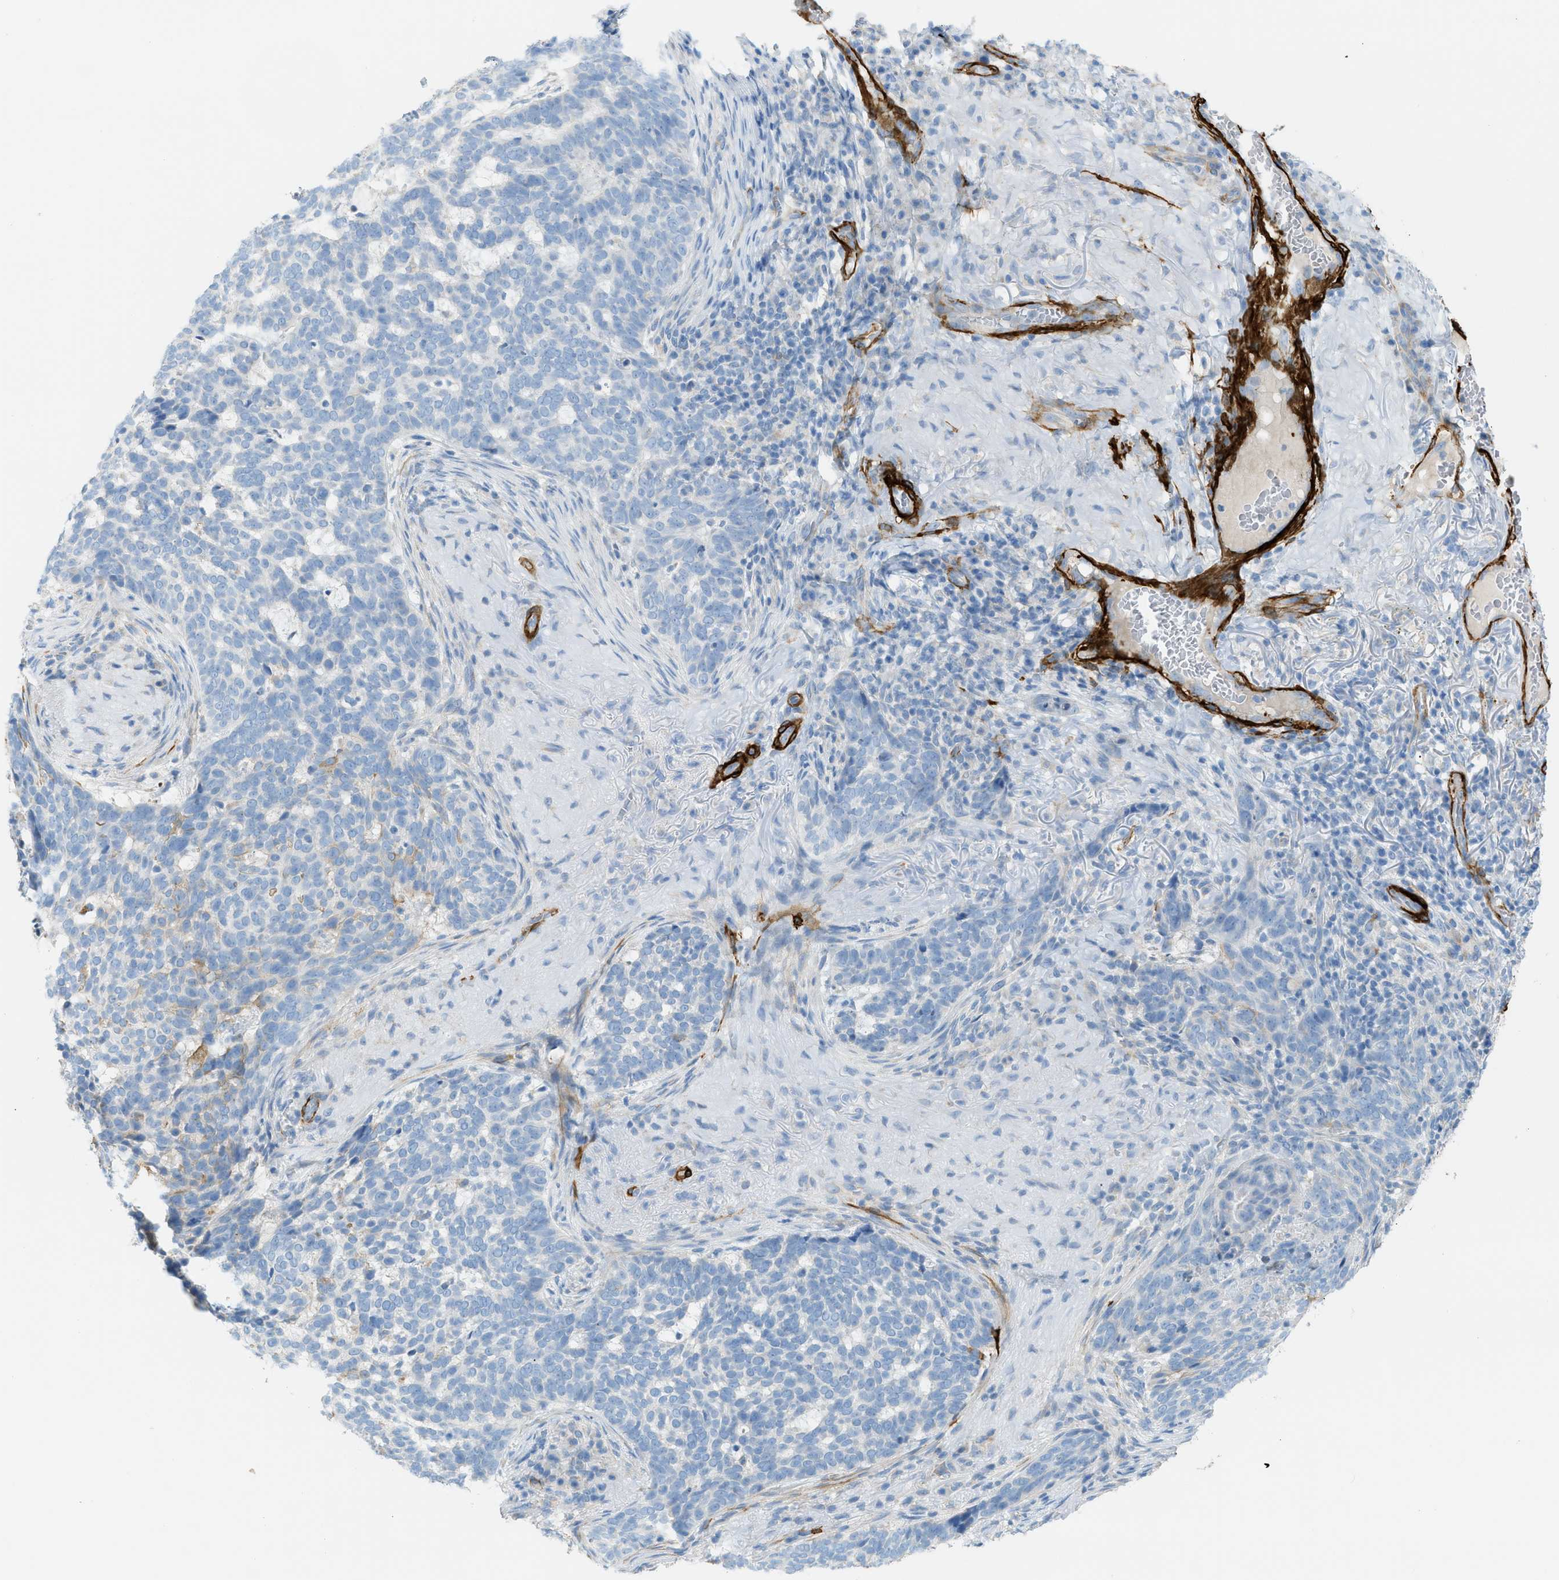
{"staining": {"intensity": "negative", "quantity": "none", "location": "none"}, "tissue": "skin cancer", "cell_type": "Tumor cells", "image_type": "cancer", "snomed": [{"axis": "morphology", "description": "Basal cell carcinoma"}, {"axis": "topography", "description": "Skin"}], "caption": "This photomicrograph is of skin cancer stained with IHC to label a protein in brown with the nuclei are counter-stained blue. There is no expression in tumor cells.", "gene": "MYH11", "patient": {"sex": "male", "age": 85}}